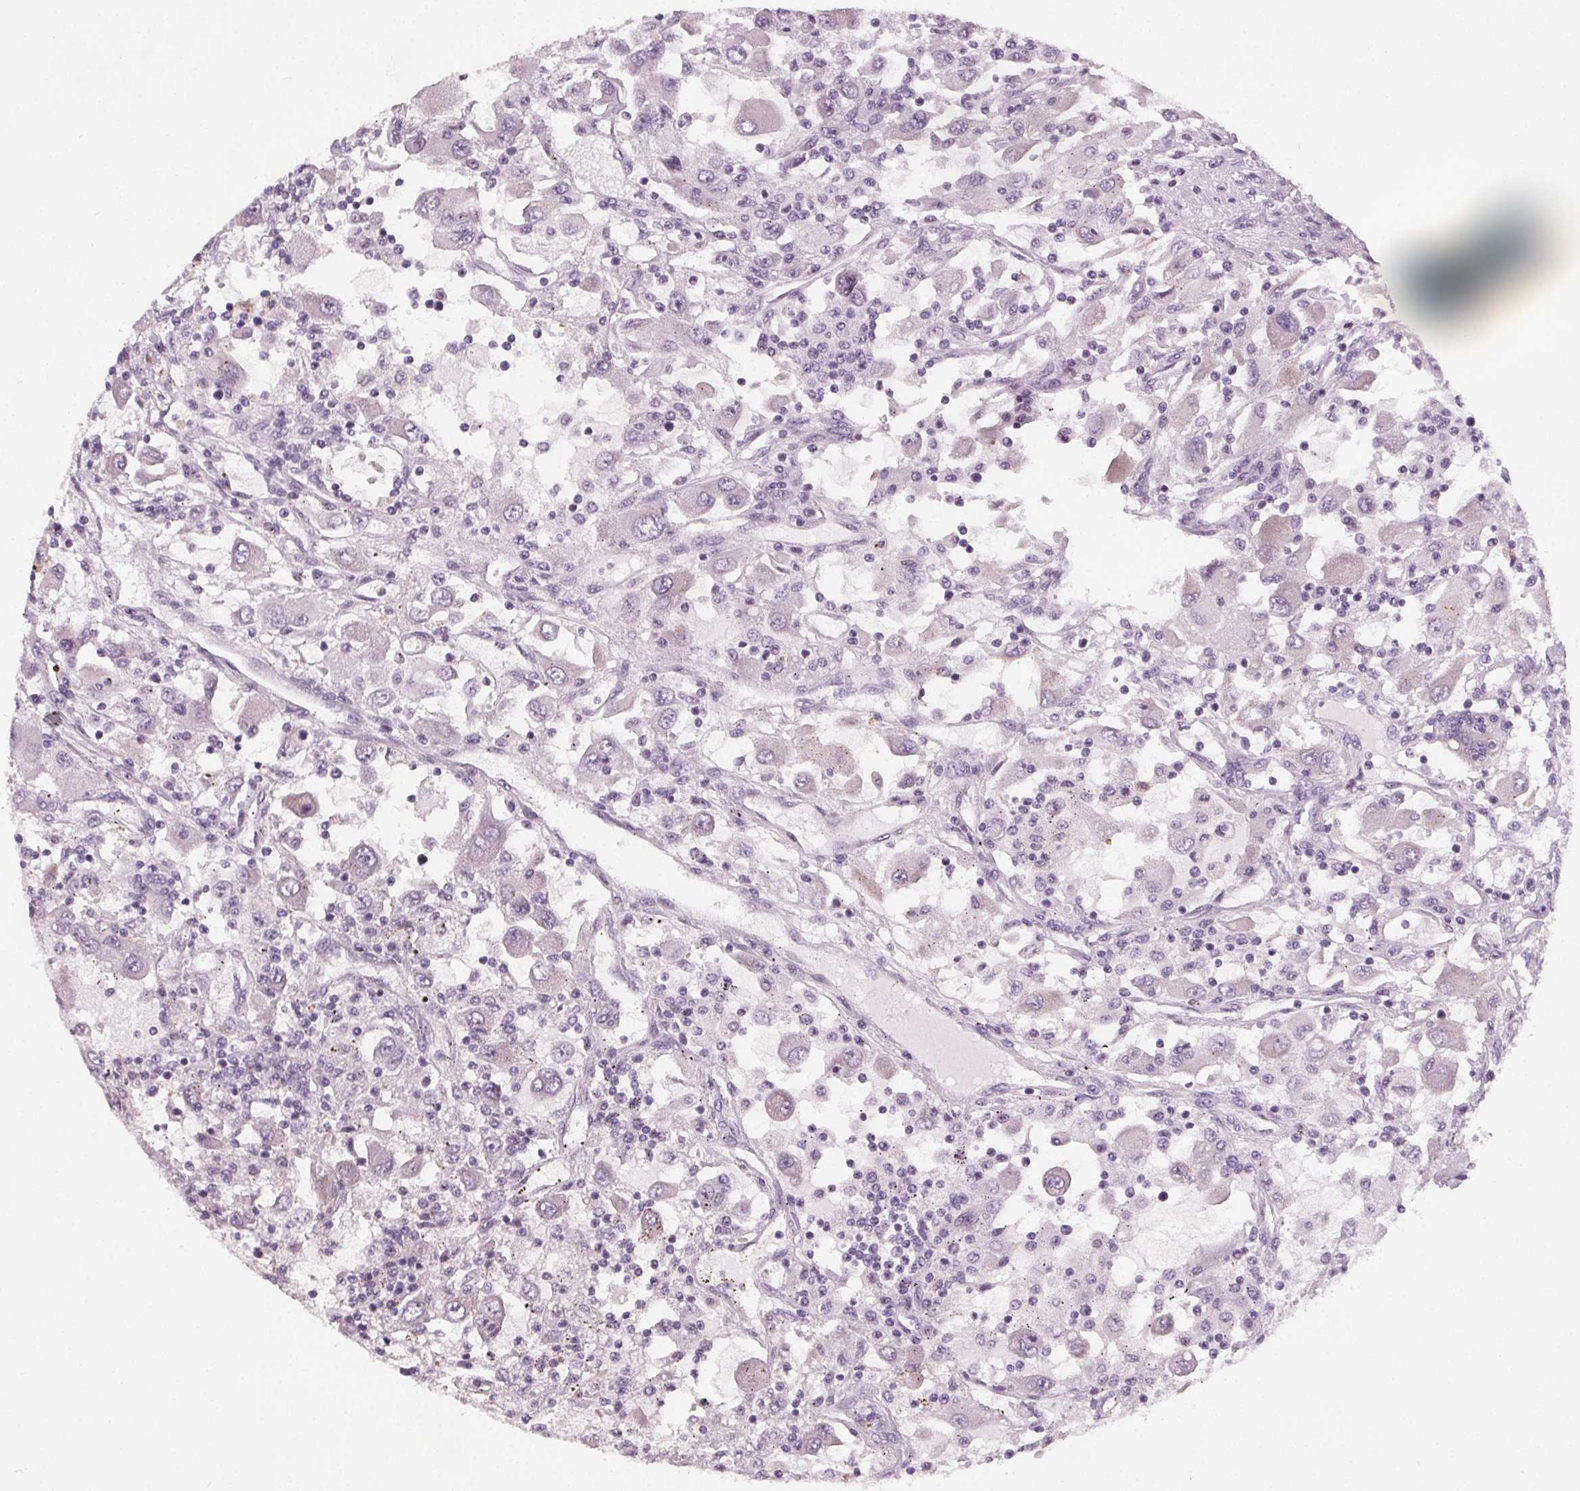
{"staining": {"intensity": "negative", "quantity": "none", "location": "none"}, "tissue": "renal cancer", "cell_type": "Tumor cells", "image_type": "cancer", "snomed": [{"axis": "morphology", "description": "Adenocarcinoma, NOS"}, {"axis": "topography", "description": "Kidney"}], "caption": "A micrograph of human renal cancer (adenocarcinoma) is negative for staining in tumor cells.", "gene": "SLC5A12", "patient": {"sex": "female", "age": 67}}